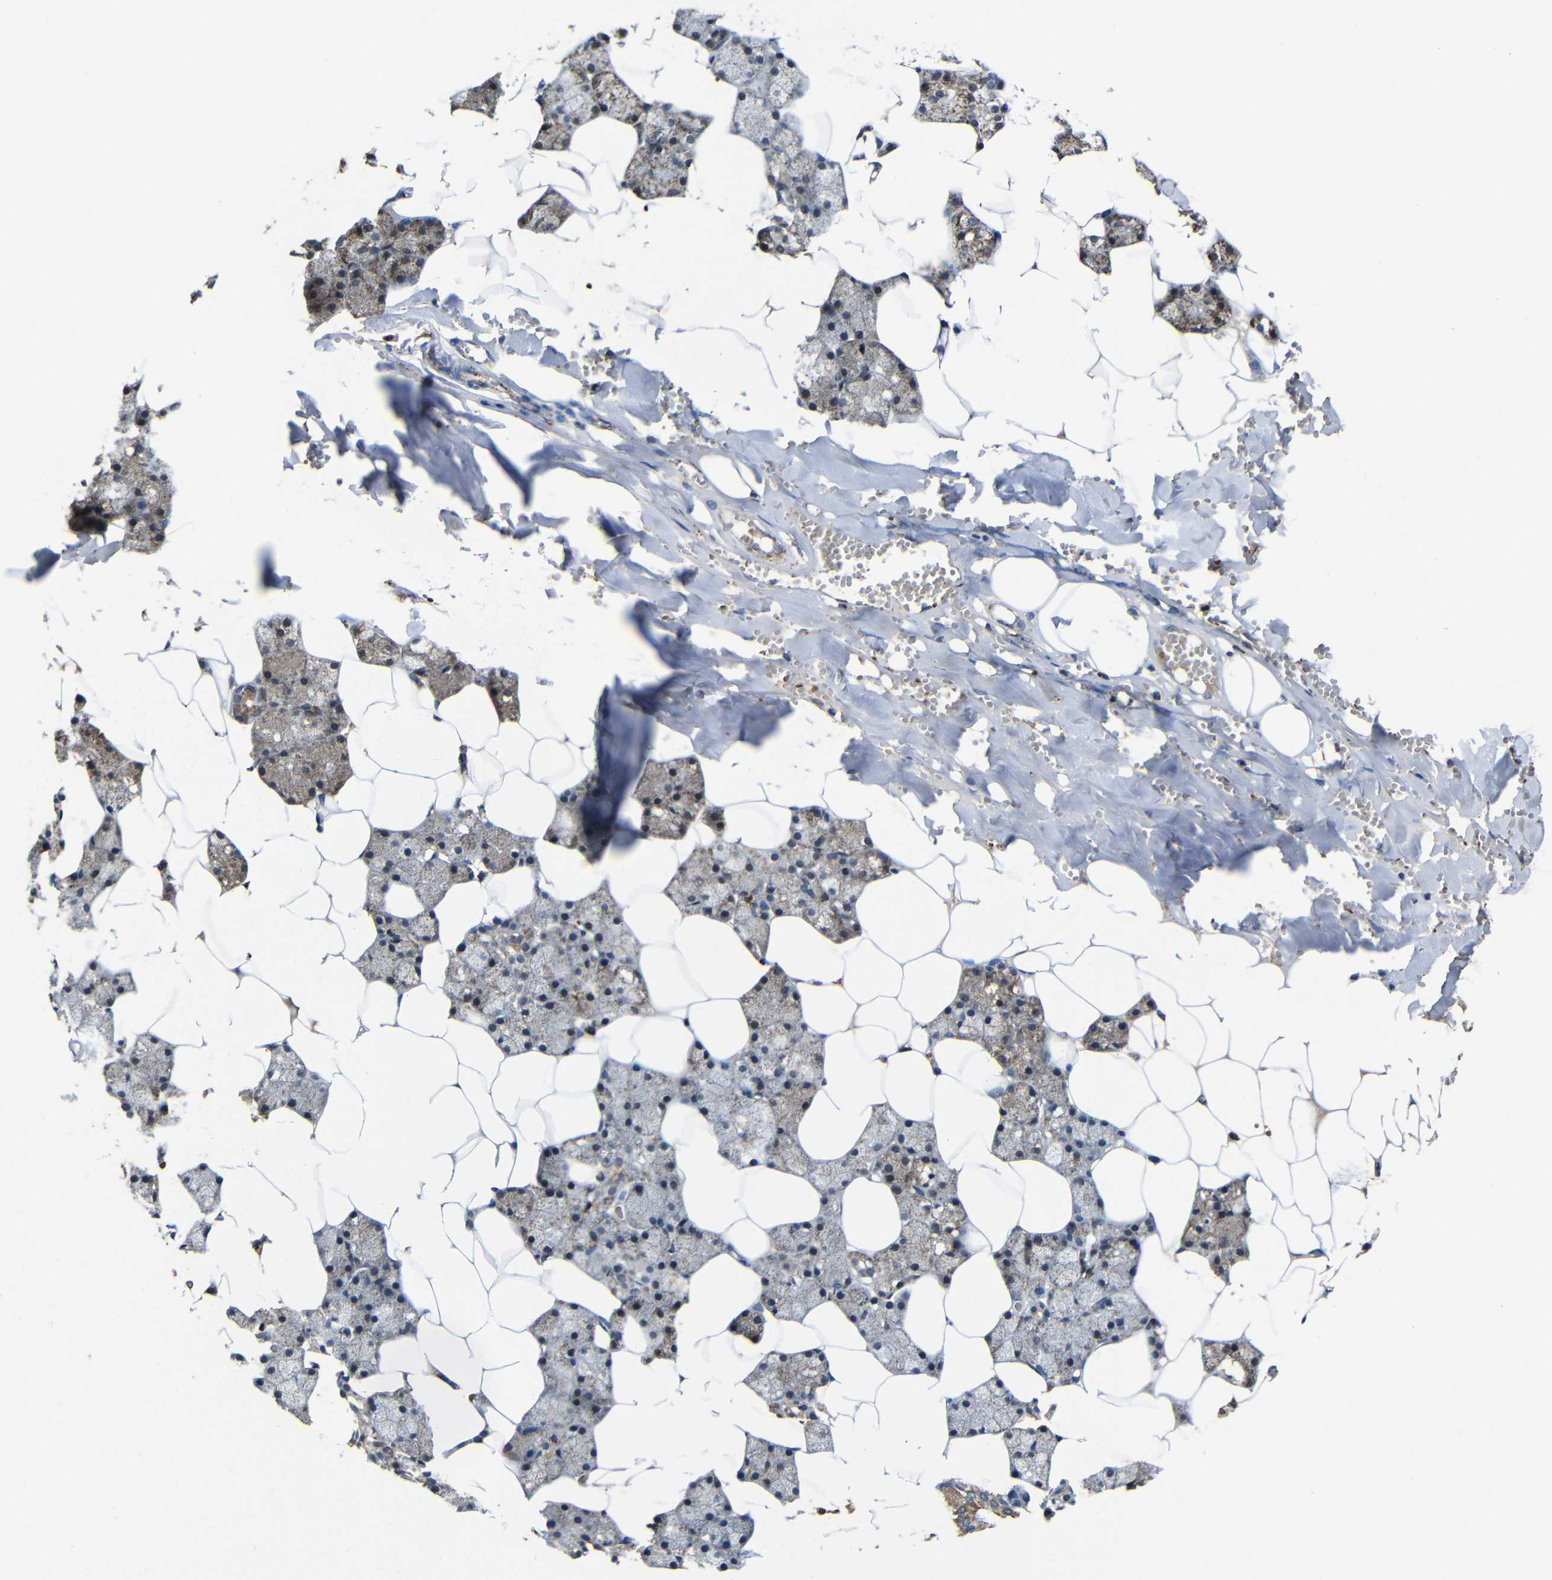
{"staining": {"intensity": "moderate", "quantity": "25%-75%", "location": "cytoplasmic/membranous"}, "tissue": "salivary gland", "cell_type": "Glandular cells", "image_type": "normal", "snomed": [{"axis": "morphology", "description": "Normal tissue, NOS"}, {"axis": "topography", "description": "Salivary gland"}], "caption": "Benign salivary gland displays moderate cytoplasmic/membranous positivity in approximately 25%-75% of glandular cells, visualized by immunohistochemistry.", "gene": "CA5B", "patient": {"sex": "male", "age": 62}}